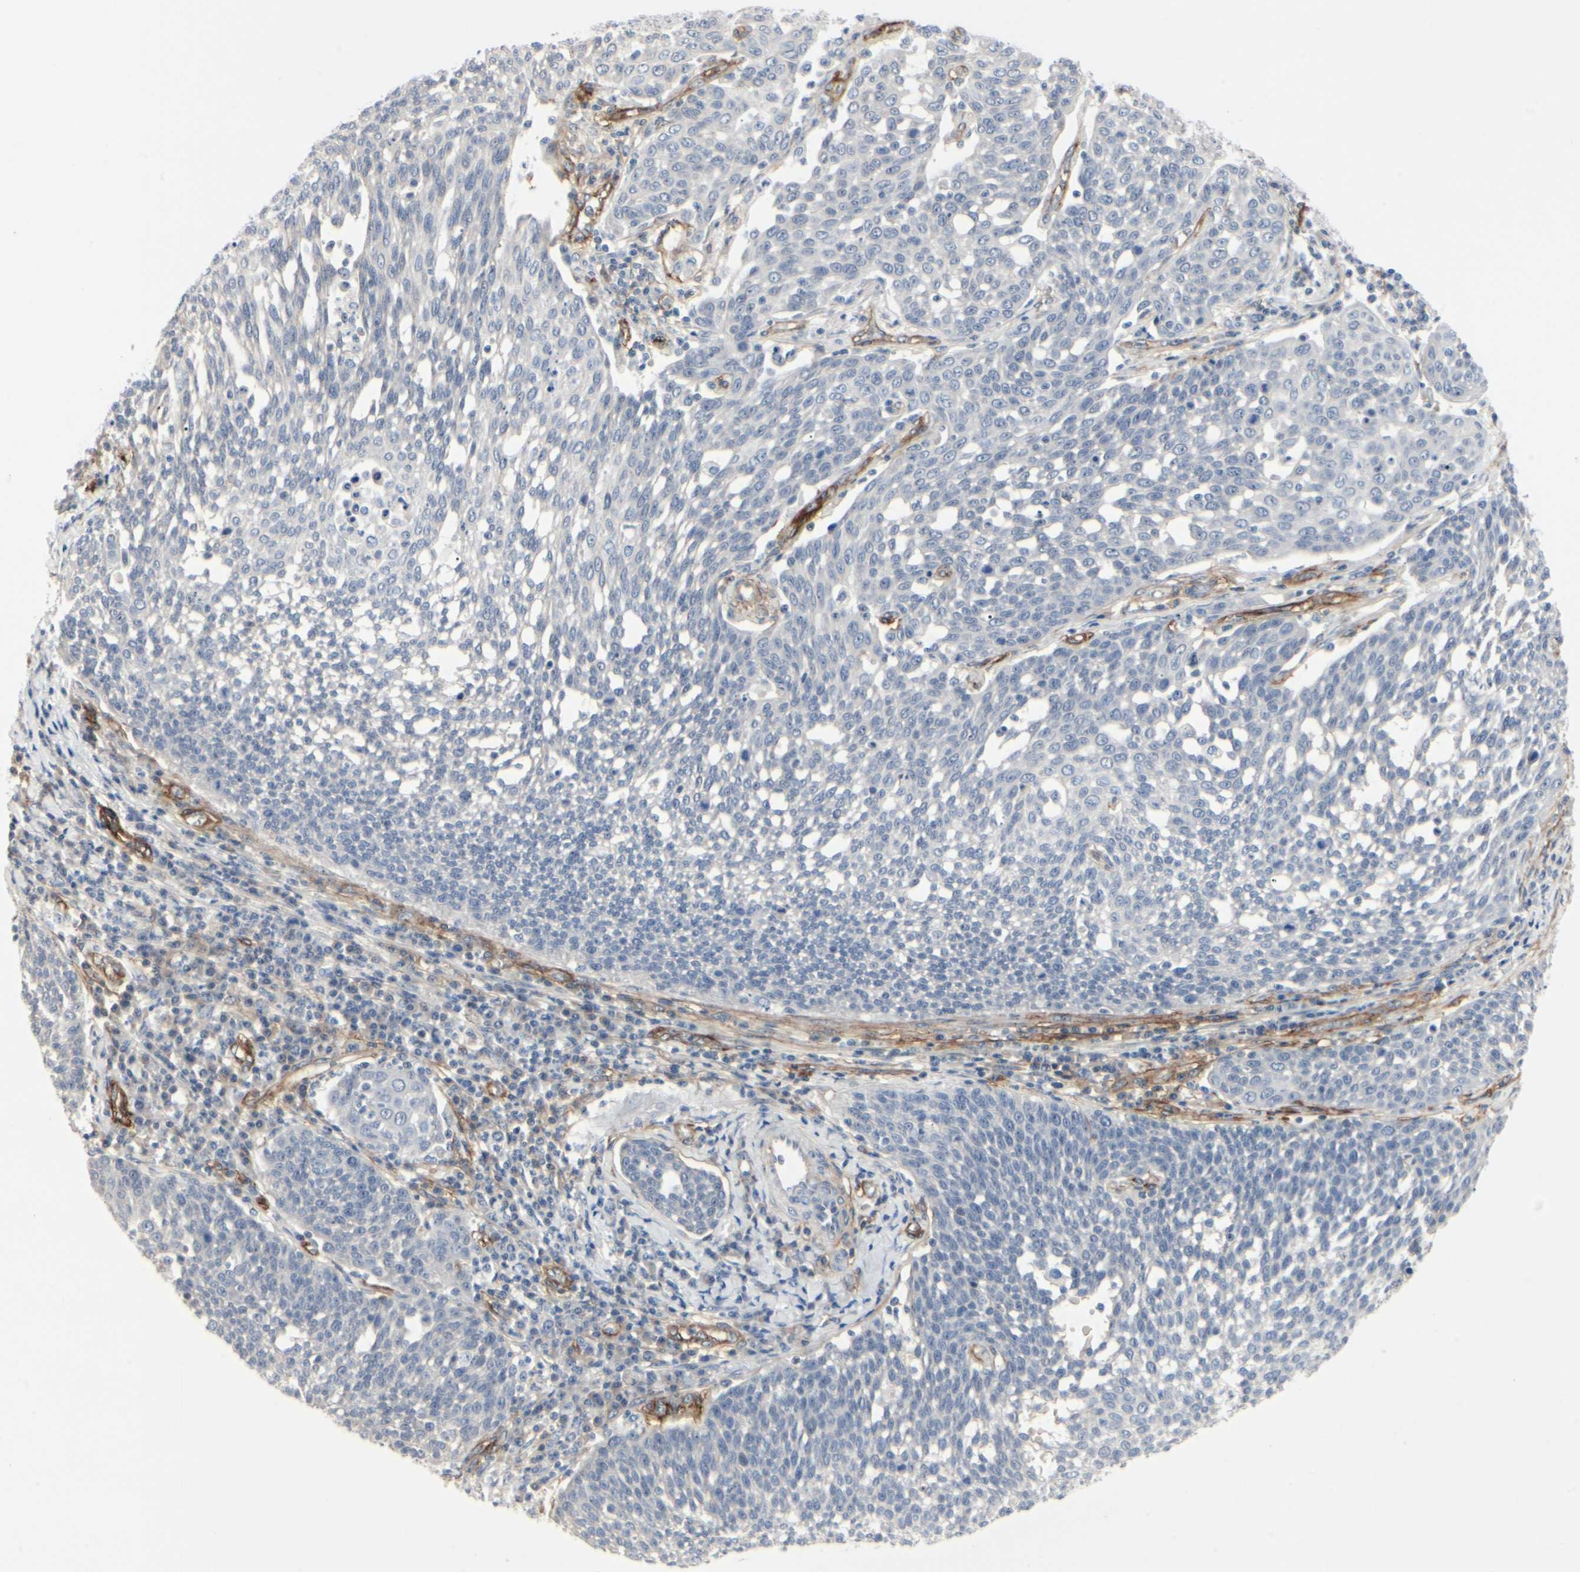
{"staining": {"intensity": "negative", "quantity": "none", "location": "none"}, "tissue": "cervical cancer", "cell_type": "Tumor cells", "image_type": "cancer", "snomed": [{"axis": "morphology", "description": "Squamous cell carcinoma, NOS"}, {"axis": "topography", "description": "Cervix"}], "caption": "Squamous cell carcinoma (cervical) was stained to show a protein in brown. There is no significant positivity in tumor cells.", "gene": "GGT5", "patient": {"sex": "female", "age": 34}}